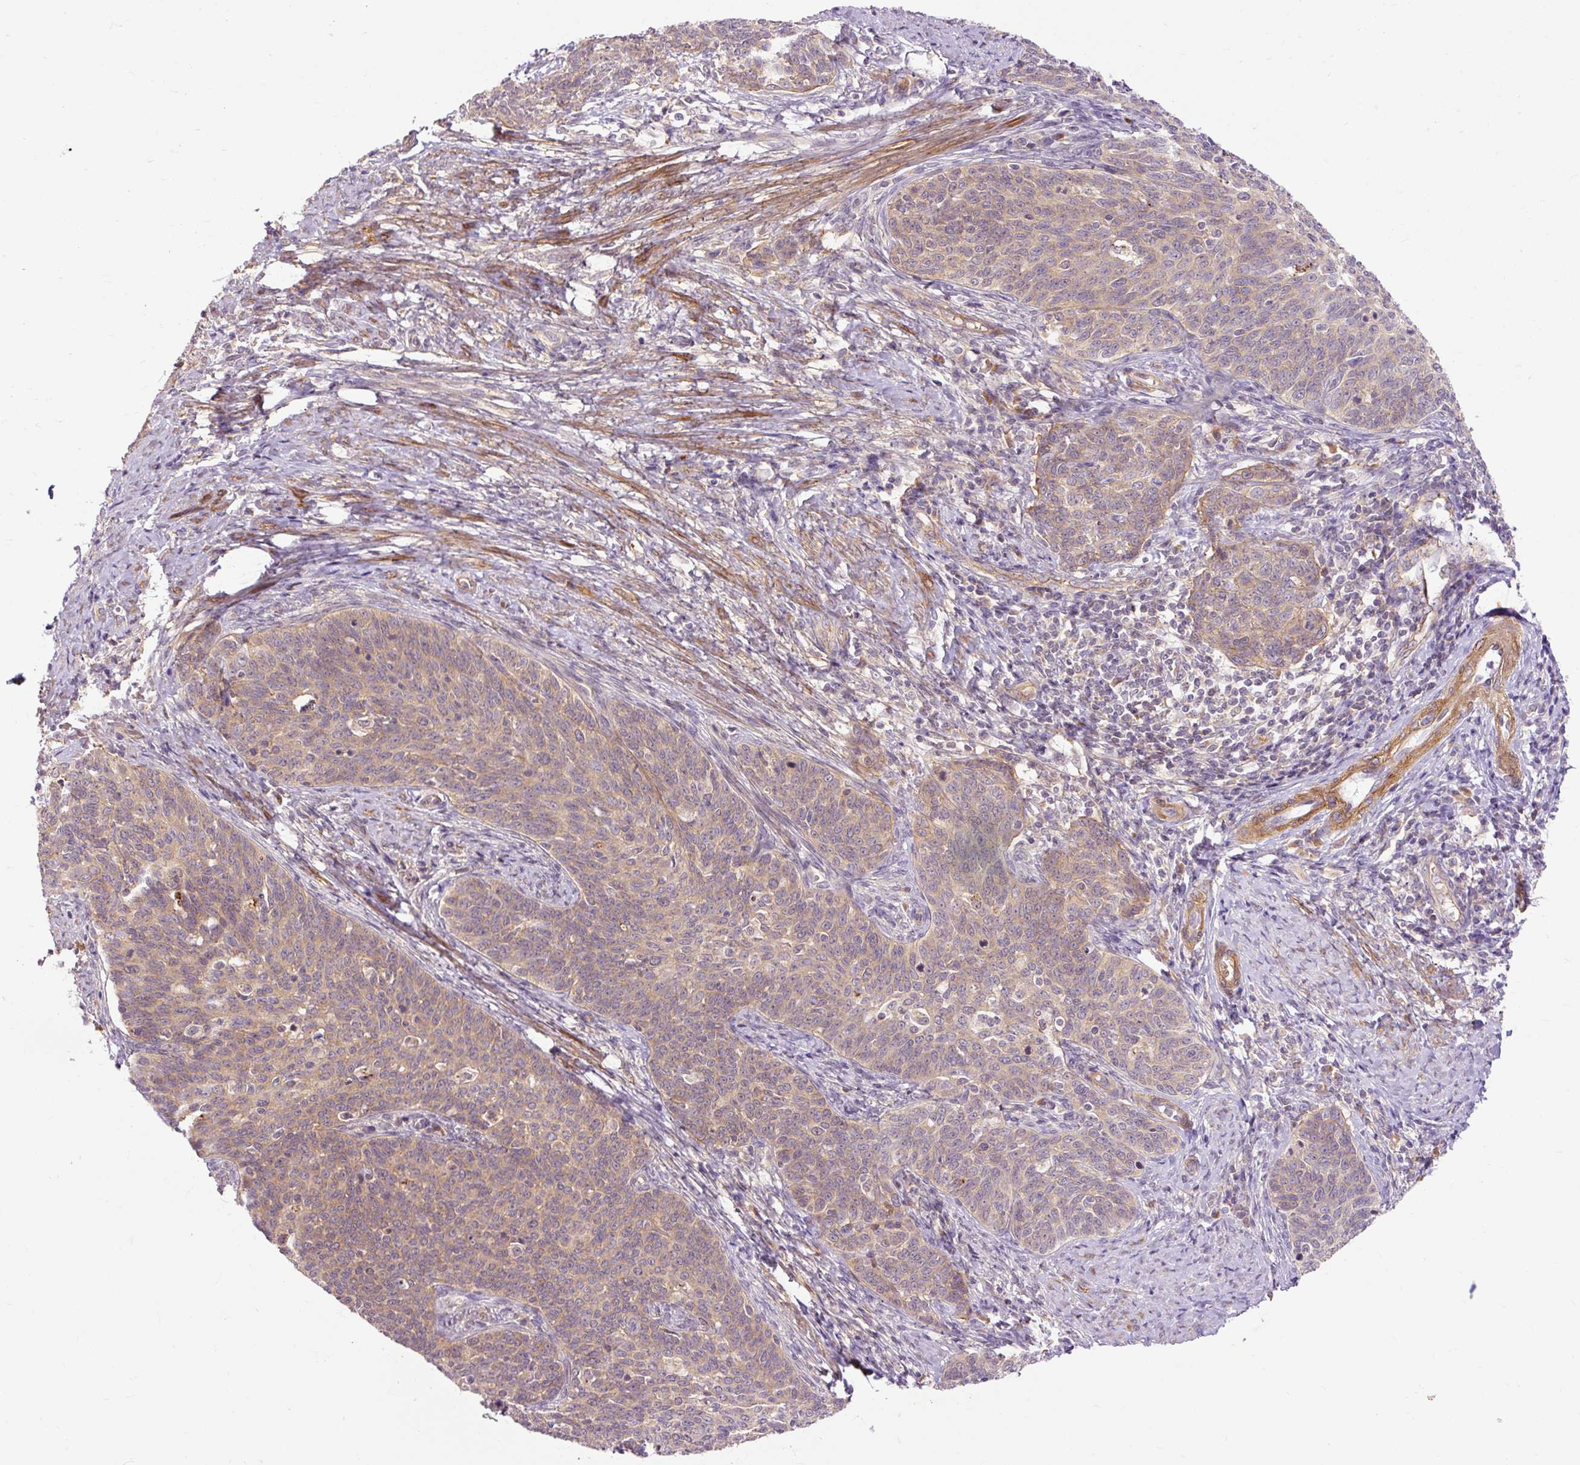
{"staining": {"intensity": "weak", "quantity": ">75%", "location": "cytoplasmic/membranous"}, "tissue": "cervical cancer", "cell_type": "Tumor cells", "image_type": "cancer", "snomed": [{"axis": "morphology", "description": "Squamous cell carcinoma, NOS"}, {"axis": "topography", "description": "Cervix"}], "caption": "This is a photomicrograph of immunohistochemistry (IHC) staining of cervical squamous cell carcinoma, which shows weak expression in the cytoplasmic/membranous of tumor cells.", "gene": "RIPOR3", "patient": {"sex": "female", "age": 39}}